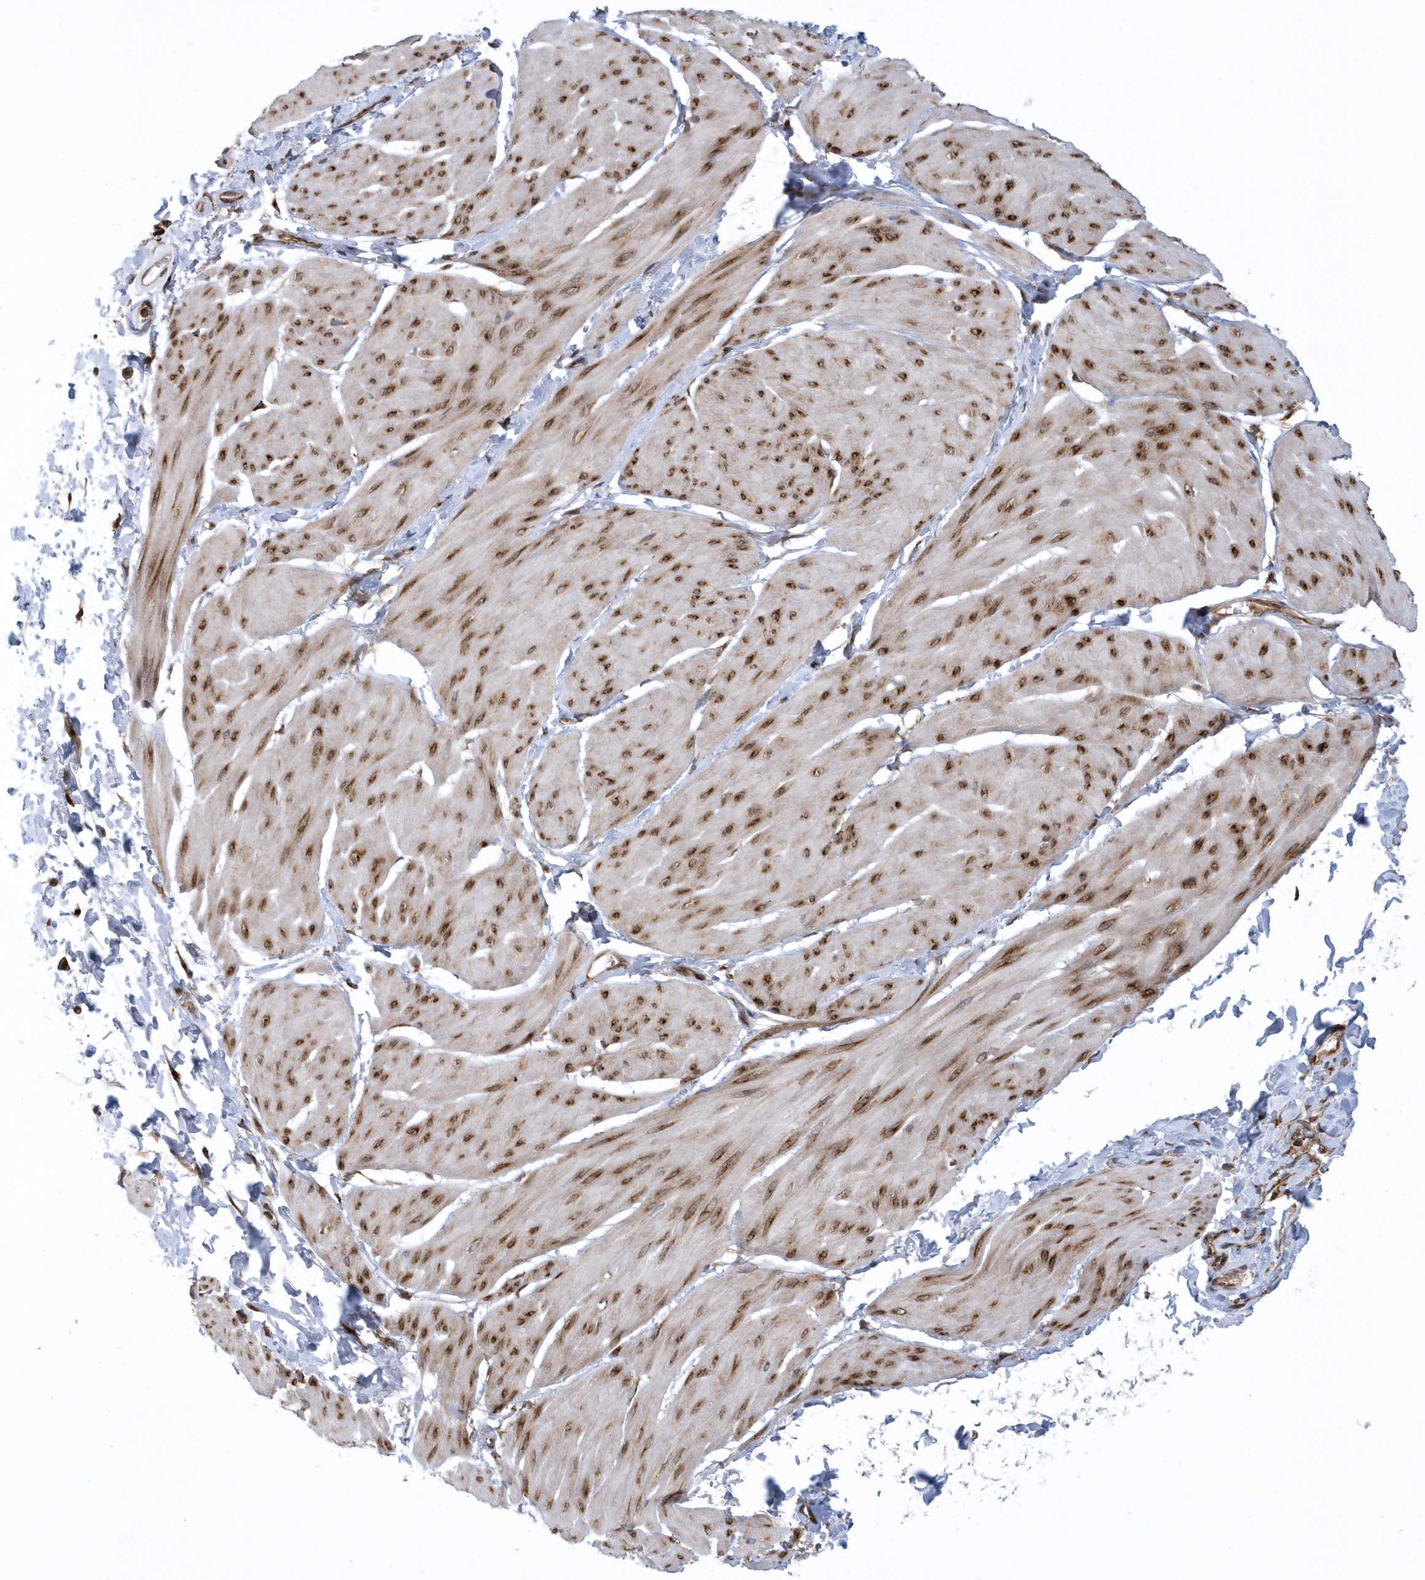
{"staining": {"intensity": "moderate", "quantity": ">75%", "location": "cytoplasmic/membranous"}, "tissue": "smooth muscle", "cell_type": "Smooth muscle cells", "image_type": "normal", "snomed": [{"axis": "morphology", "description": "Urothelial carcinoma, High grade"}, {"axis": "topography", "description": "Urinary bladder"}], "caption": "An image of smooth muscle stained for a protein shows moderate cytoplasmic/membranous brown staining in smooth muscle cells. (IHC, brightfield microscopy, high magnification).", "gene": "PHF1", "patient": {"sex": "male", "age": 46}}